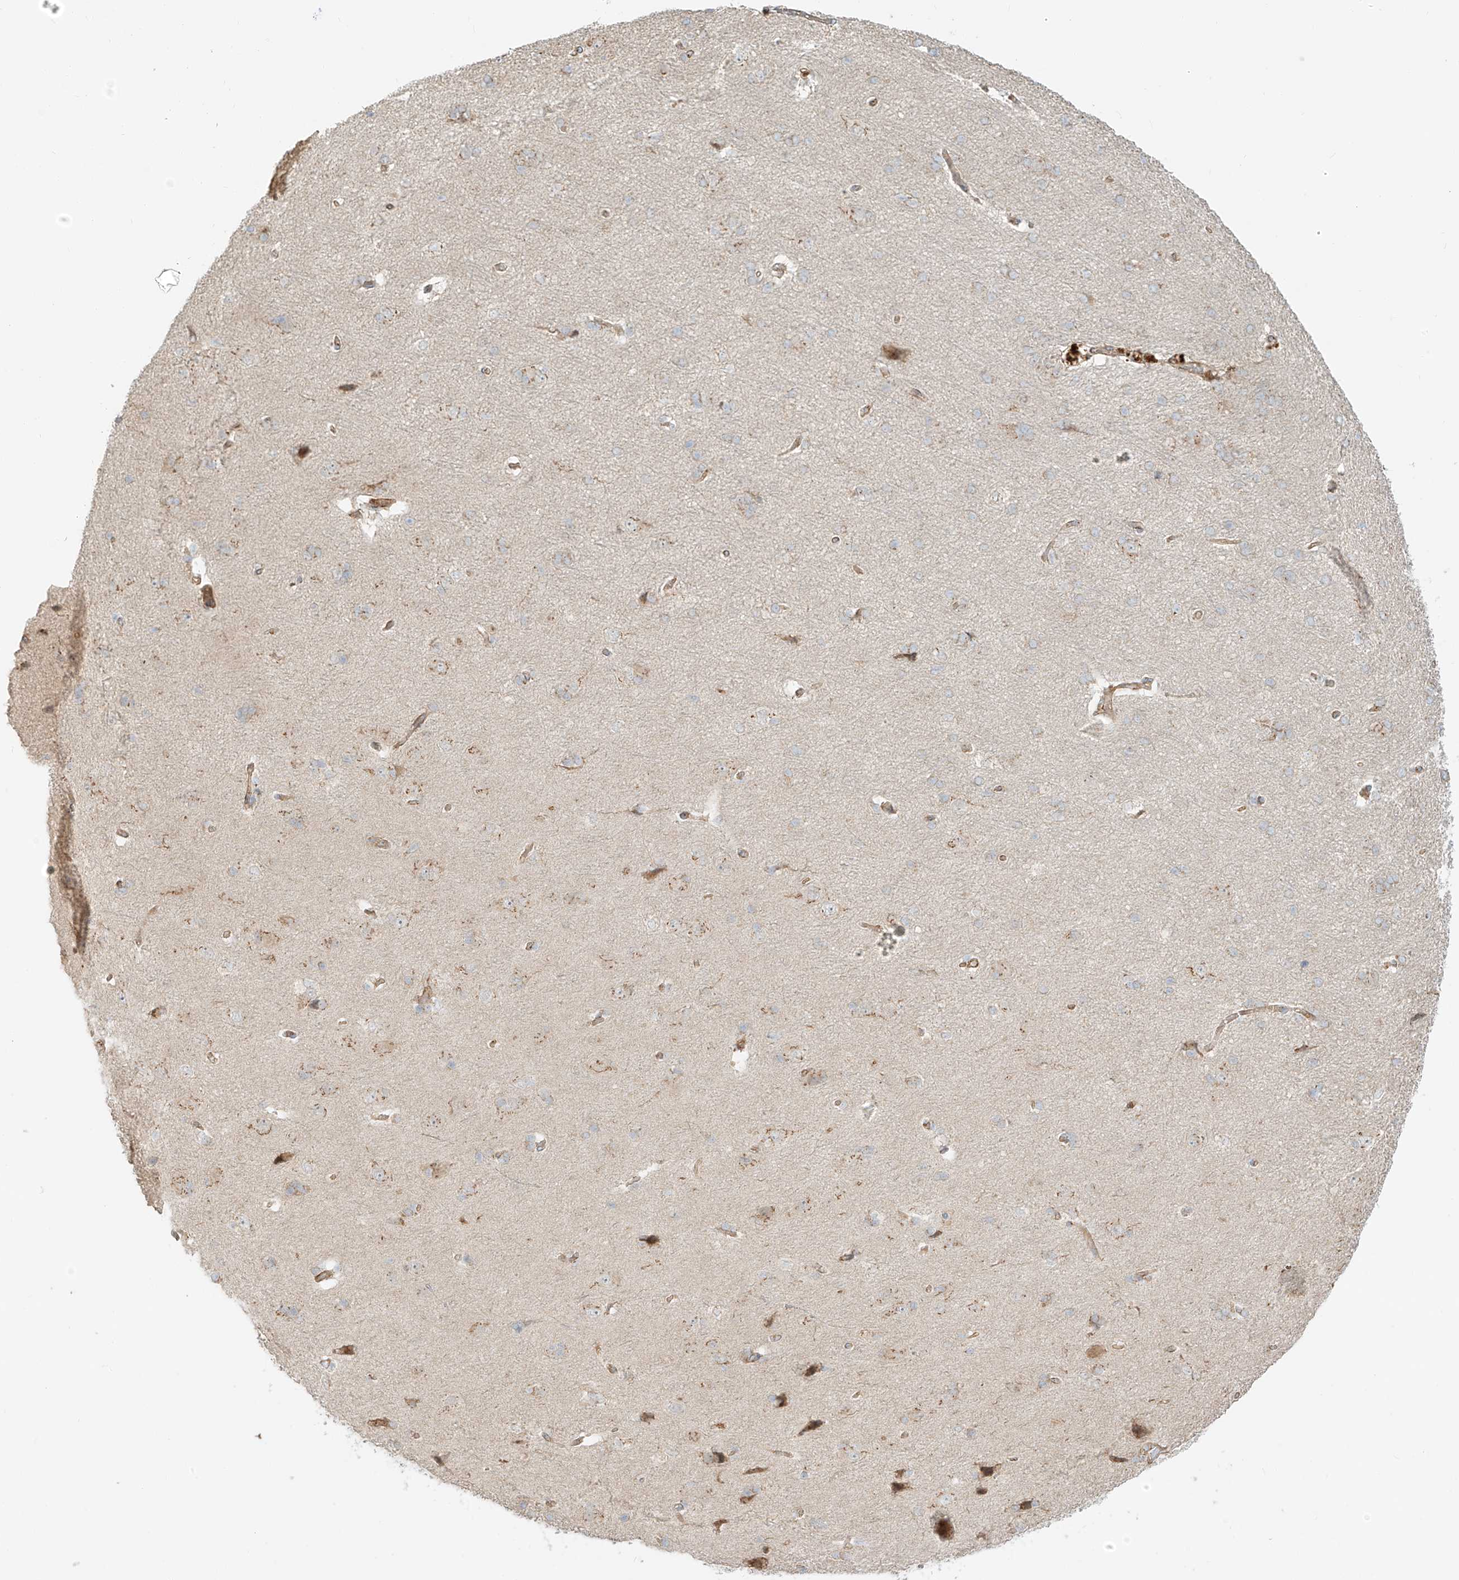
{"staining": {"intensity": "moderate", "quantity": ">75%", "location": "cytoplasmic/membranous"}, "tissue": "cerebral cortex", "cell_type": "Endothelial cells", "image_type": "normal", "snomed": [{"axis": "morphology", "description": "Normal tissue, NOS"}, {"axis": "topography", "description": "Cerebral cortex"}], "caption": "A high-resolution histopathology image shows IHC staining of unremarkable cerebral cortex, which reveals moderate cytoplasmic/membranous positivity in approximately >75% of endothelial cells.", "gene": "ZNF287", "patient": {"sex": "male", "age": 62}}